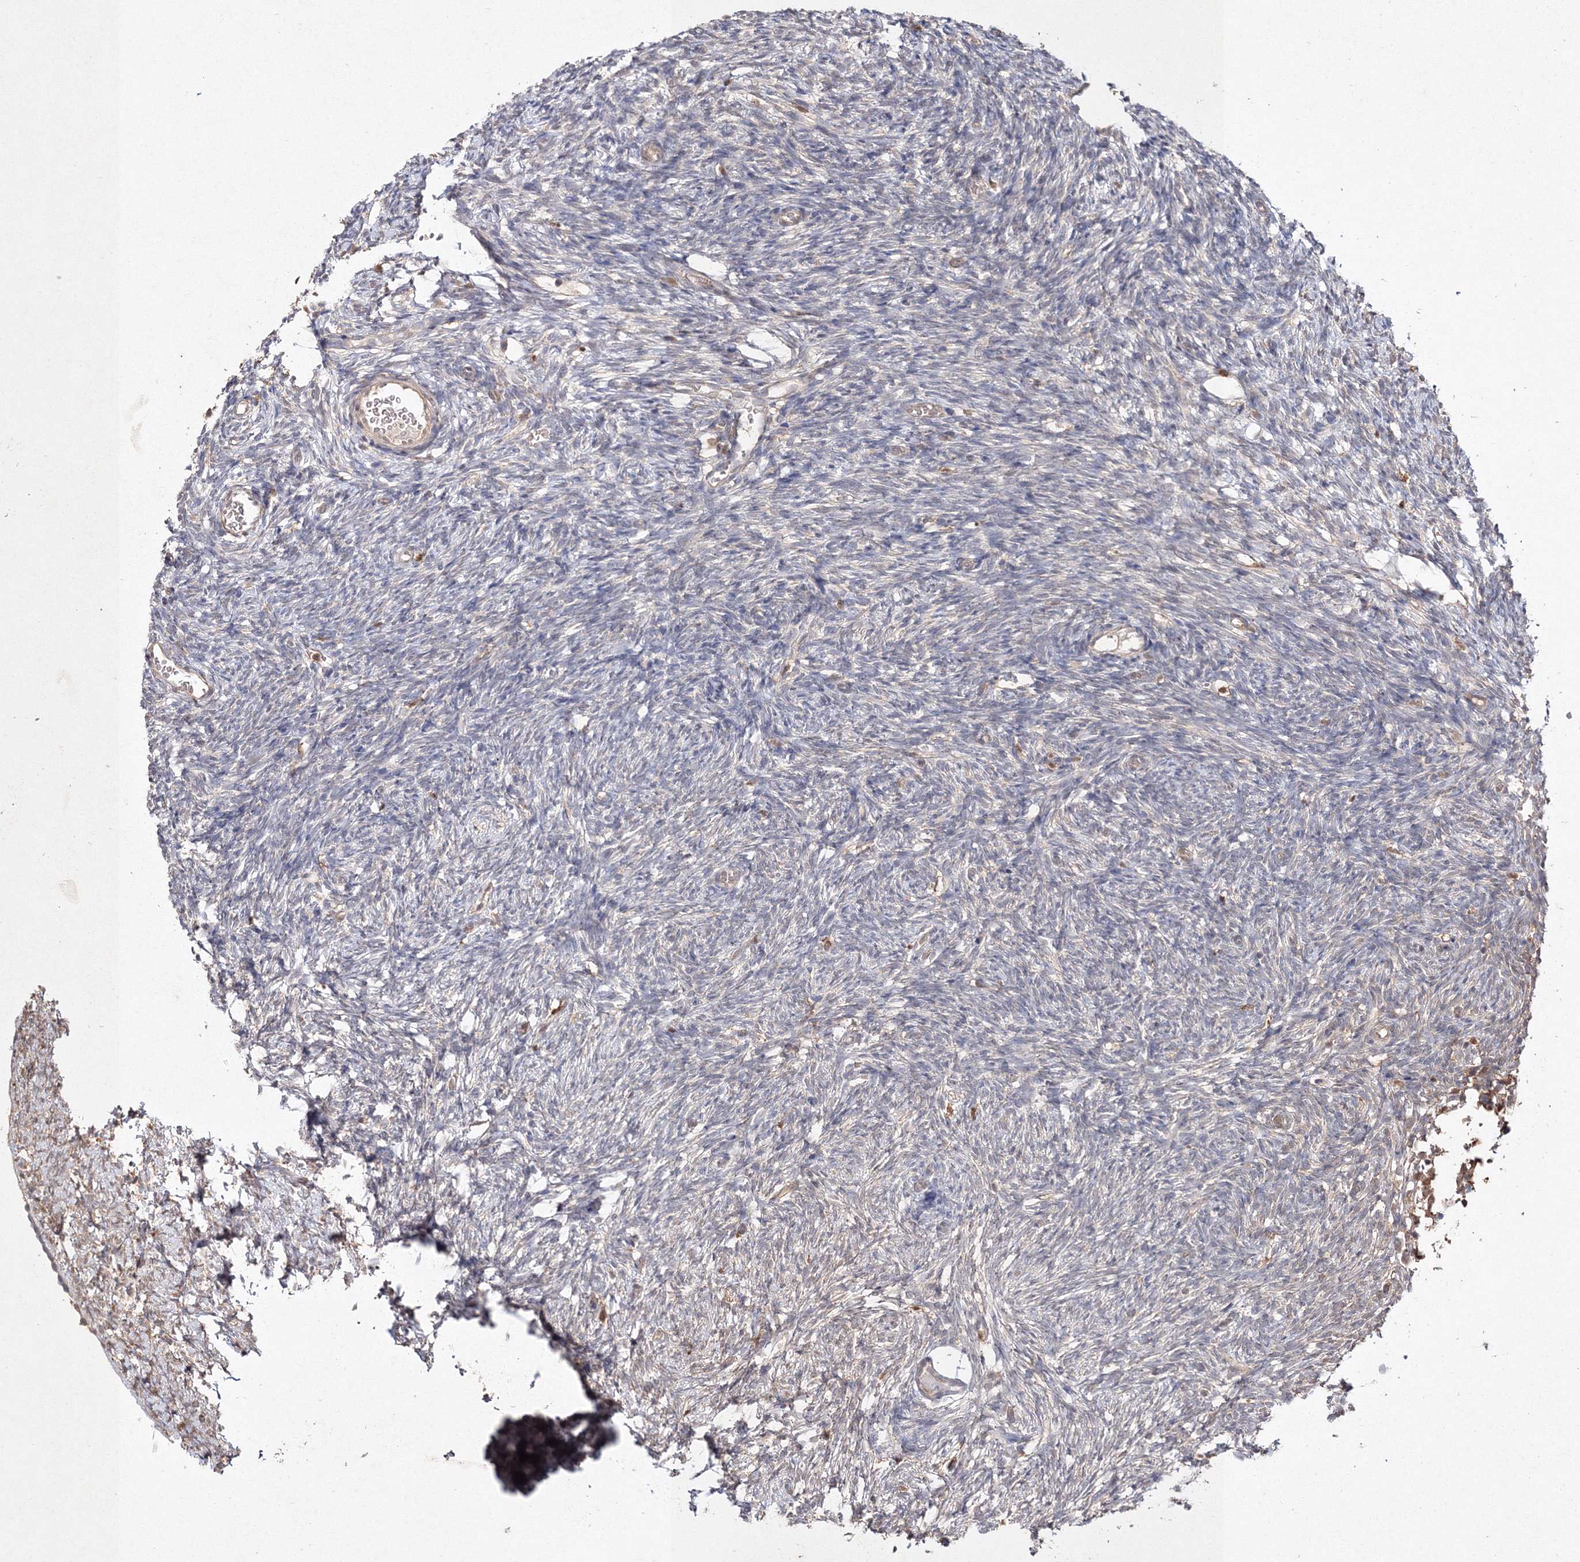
{"staining": {"intensity": "negative", "quantity": "none", "location": "none"}, "tissue": "ovary", "cell_type": "Follicle cells", "image_type": "normal", "snomed": [{"axis": "morphology", "description": "Normal tissue, NOS"}, {"axis": "topography", "description": "Ovary"}], "caption": "Follicle cells show no significant positivity in benign ovary. The staining is performed using DAB (3,3'-diaminobenzidine) brown chromogen with nuclei counter-stained in using hematoxylin.", "gene": "S100A11", "patient": {"sex": "female", "age": 35}}